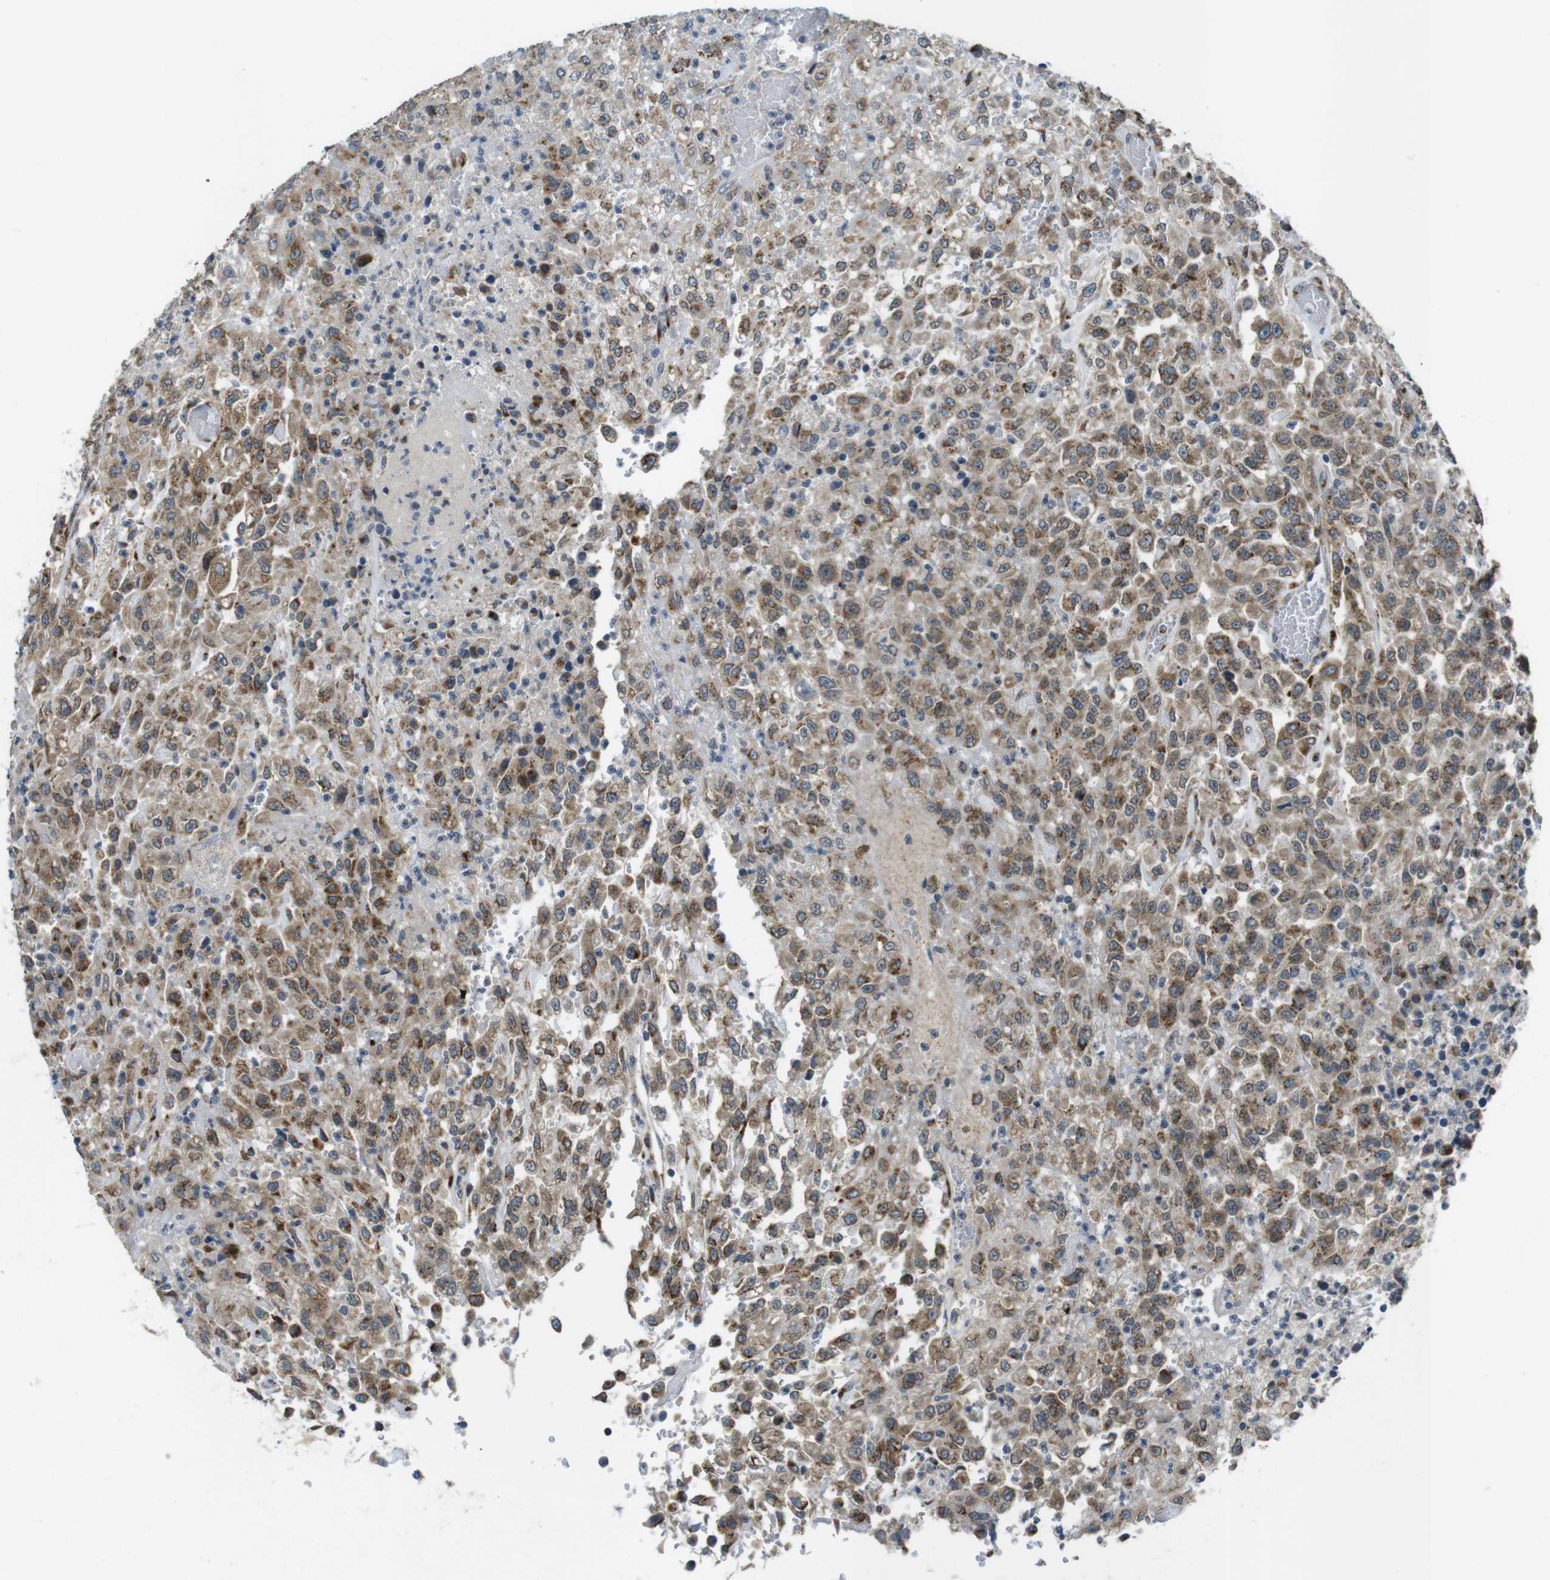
{"staining": {"intensity": "moderate", "quantity": ">75%", "location": "cytoplasmic/membranous"}, "tissue": "urothelial cancer", "cell_type": "Tumor cells", "image_type": "cancer", "snomed": [{"axis": "morphology", "description": "Urothelial carcinoma, High grade"}, {"axis": "topography", "description": "Urinary bladder"}], "caption": "Moderate cytoplasmic/membranous expression for a protein is present in about >75% of tumor cells of urothelial cancer using immunohistochemistry (IHC).", "gene": "ZFPL1", "patient": {"sex": "male", "age": 46}}